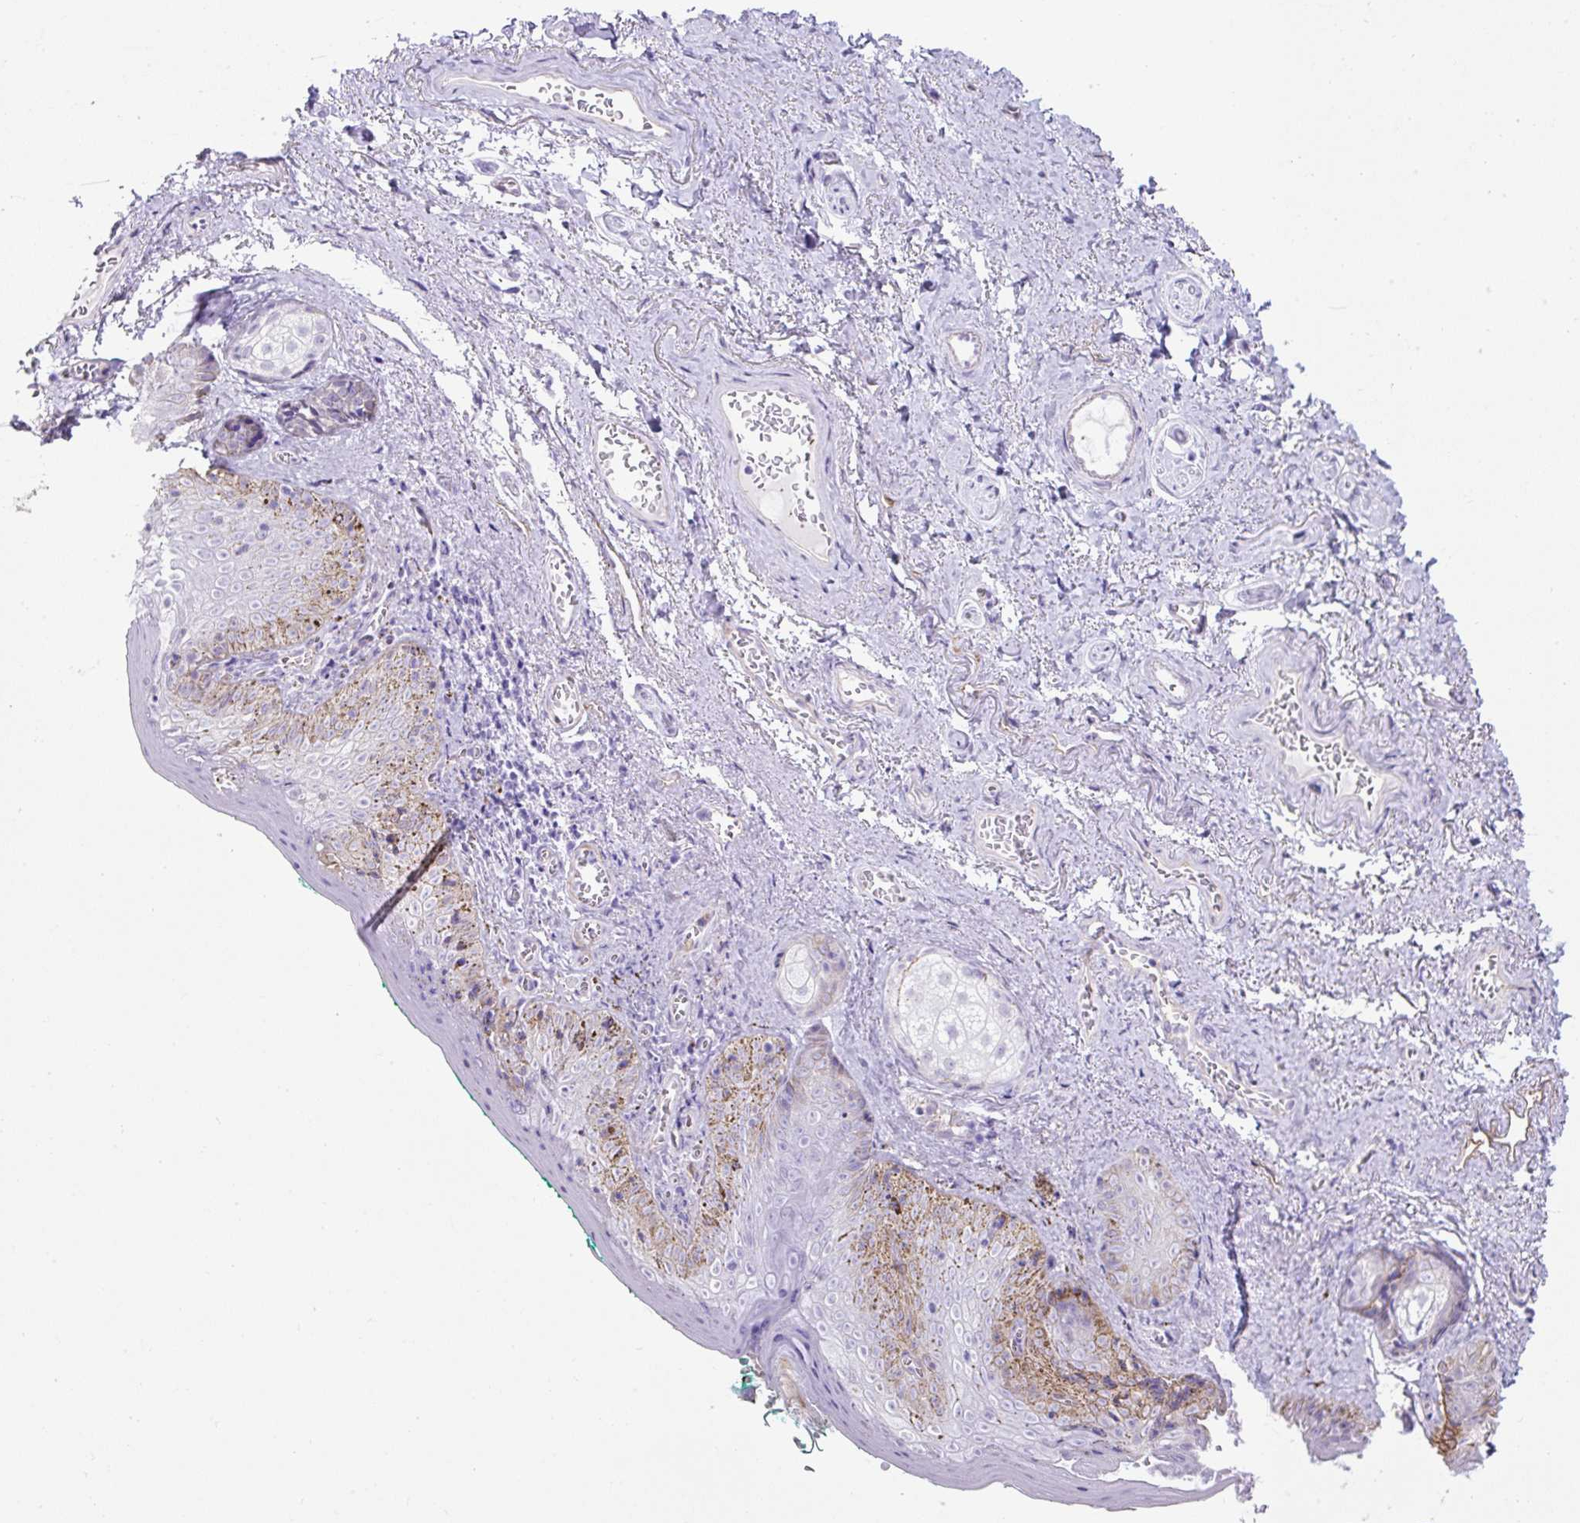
{"staining": {"intensity": "moderate", "quantity": "<25%", "location": "cytoplasmic/membranous"}, "tissue": "vagina", "cell_type": "Squamous epithelial cells", "image_type": "normal", "snomed": [{"axis": "morphology", "description": "Normal tissue, NOS"}, {"axis": "topography", "description": "Vulva"}, {"axis": "topography", "description": "Vagina"}, {"axis": "topography", "description": "Peripheral nerve tissue"}], "caption": "Brown immunohistochemical staining in unremarkable vagina exhibits moderate cytoplasmic/membranous positivity in approximately <25% of squamous epithelial cells. The protein of interest is stained brown, and the nuclei are stained in blue (DAB IHC with brightfield microscopy, high magnification).", "gene": "KRT12", "patient": {"sex": "female", "age": 66}}